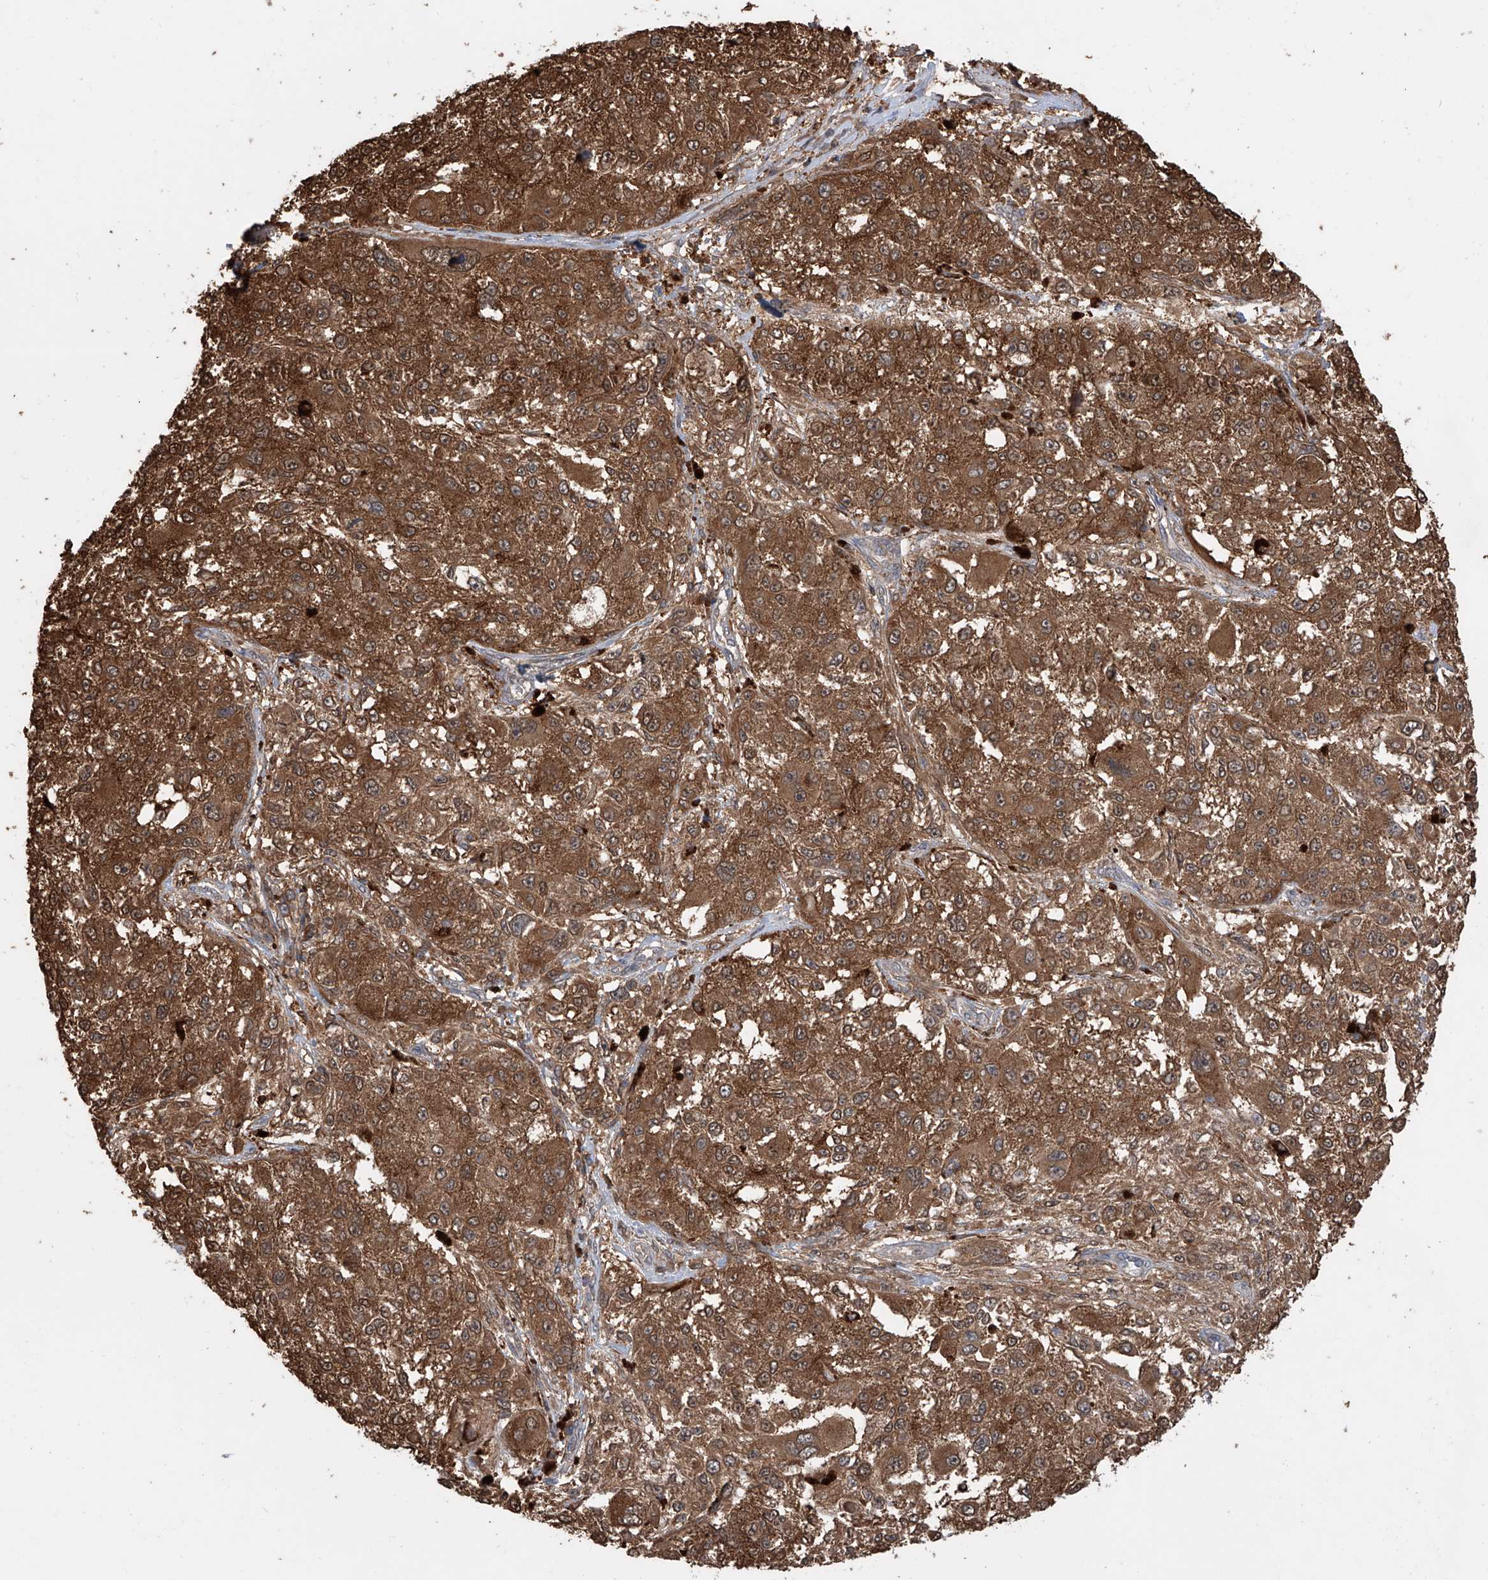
{"staining": {"intensity": "moderate", "quantity": ">75%", "location": "cytoplasmic/membranous"}, "tissue": "melanoma", "cell_type": "Tumor cells", "image_type": "cancer", "snomed": [{"axis": "morphology", "description": "Necrosis, NOS"}, {"axis": "morphology", "description": "Malignant melanoma, NOS"}, {"axis": "topography", "description": "Skin"}], "caption": "Malignant melanoma tissue exhibits moderate cytoplasmic/membranous expression in about >75% of tumor cells, visualized by immunohistochemistry. The protein of interest is shown in brown color, while the nuclei are stained blue.", "gene": "HOXC8", "patient": {"sex": "female", "age": 87}}